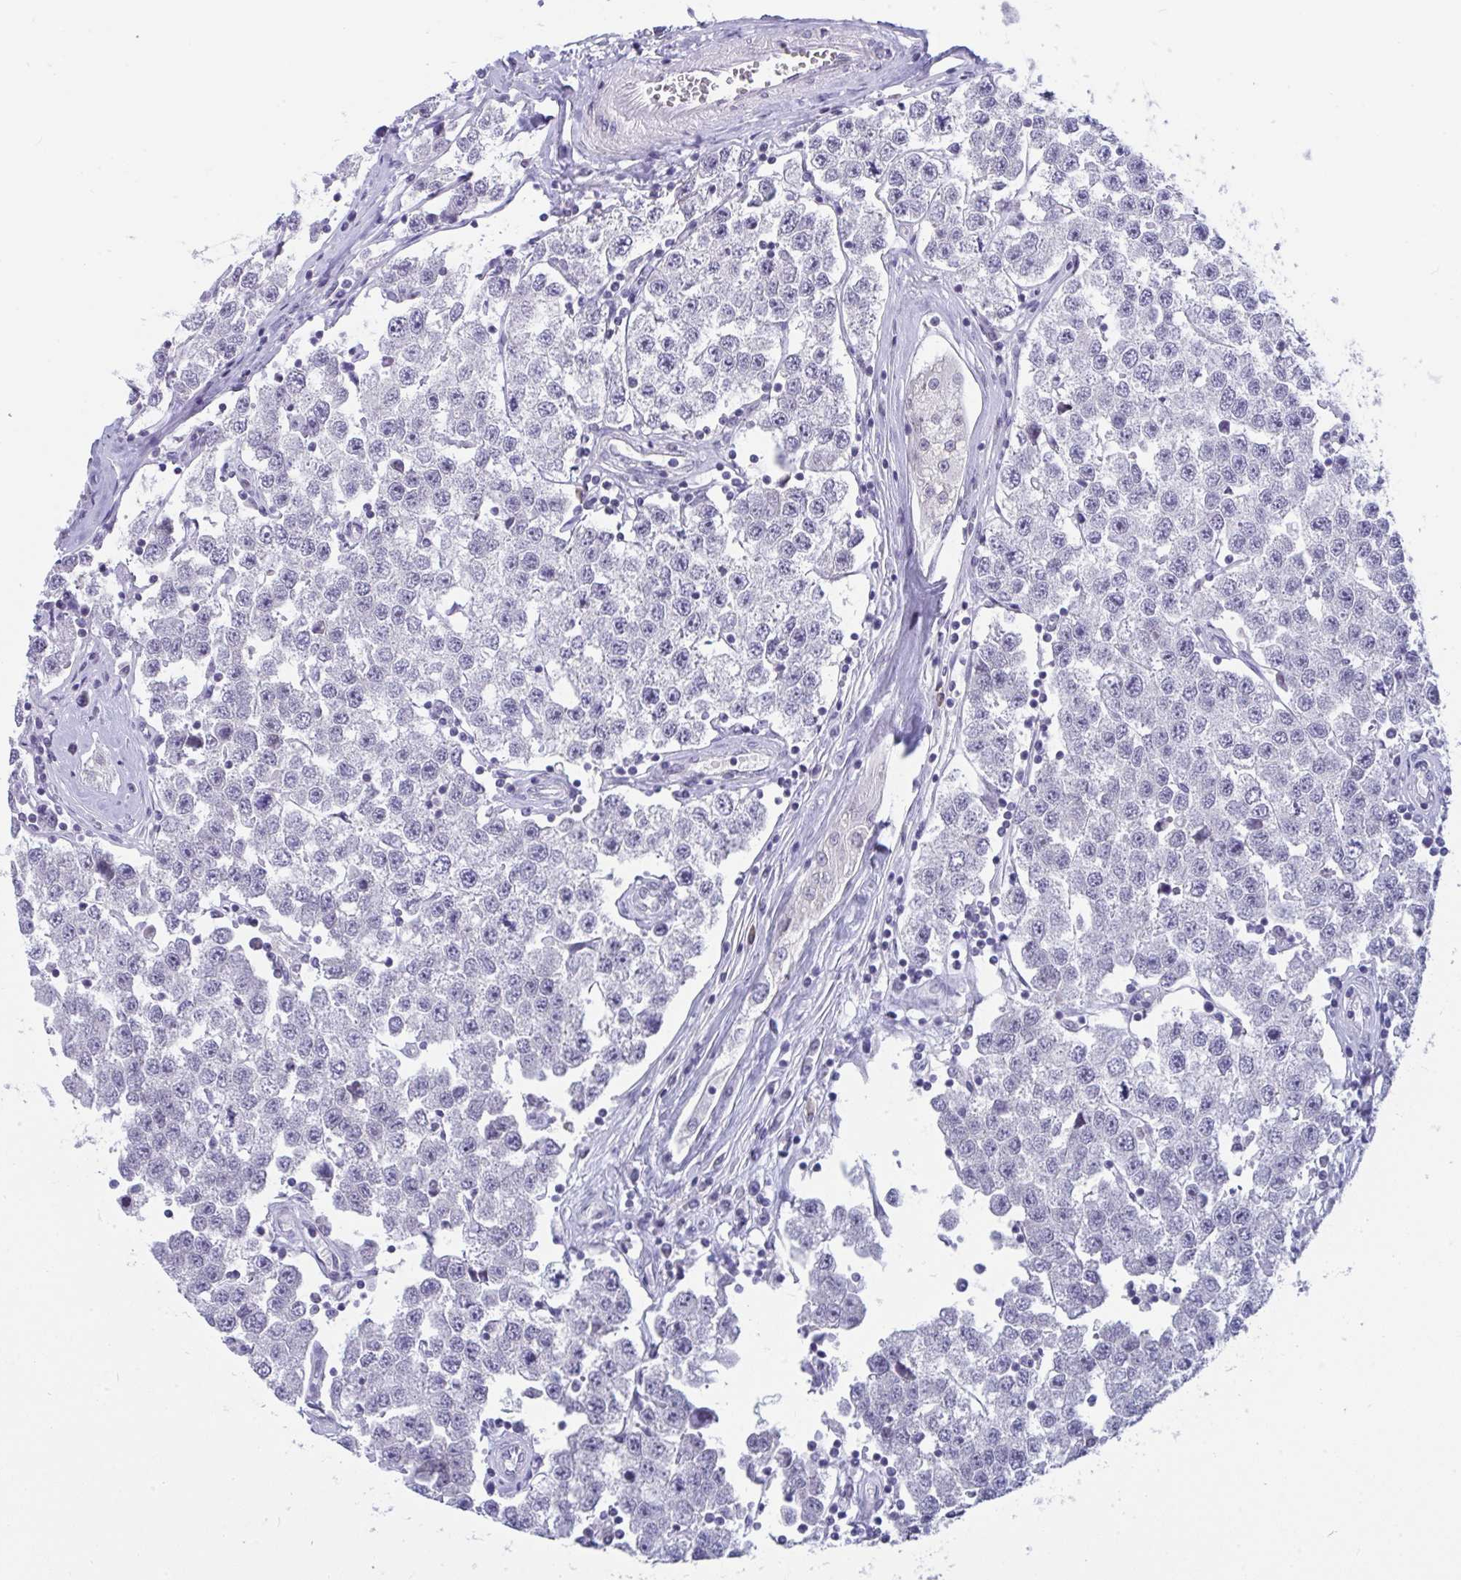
{"staining": {"intensity": "negative", "quantity": "none", "location": "none"}, "tissue": "testis cancer", "cell_type": "Tumor cells", "image_type": "cancer", "snomed": [{"axis": "morphology", "description": "Seminoma, NOS"}, {"axis": "topography", "description": "Testis"}], "caption": "Tumor cells are negative for protein expression in human seminoma (testis).", "gene": "BMAL2", "patient": {"sex": "male", "age": 34}}